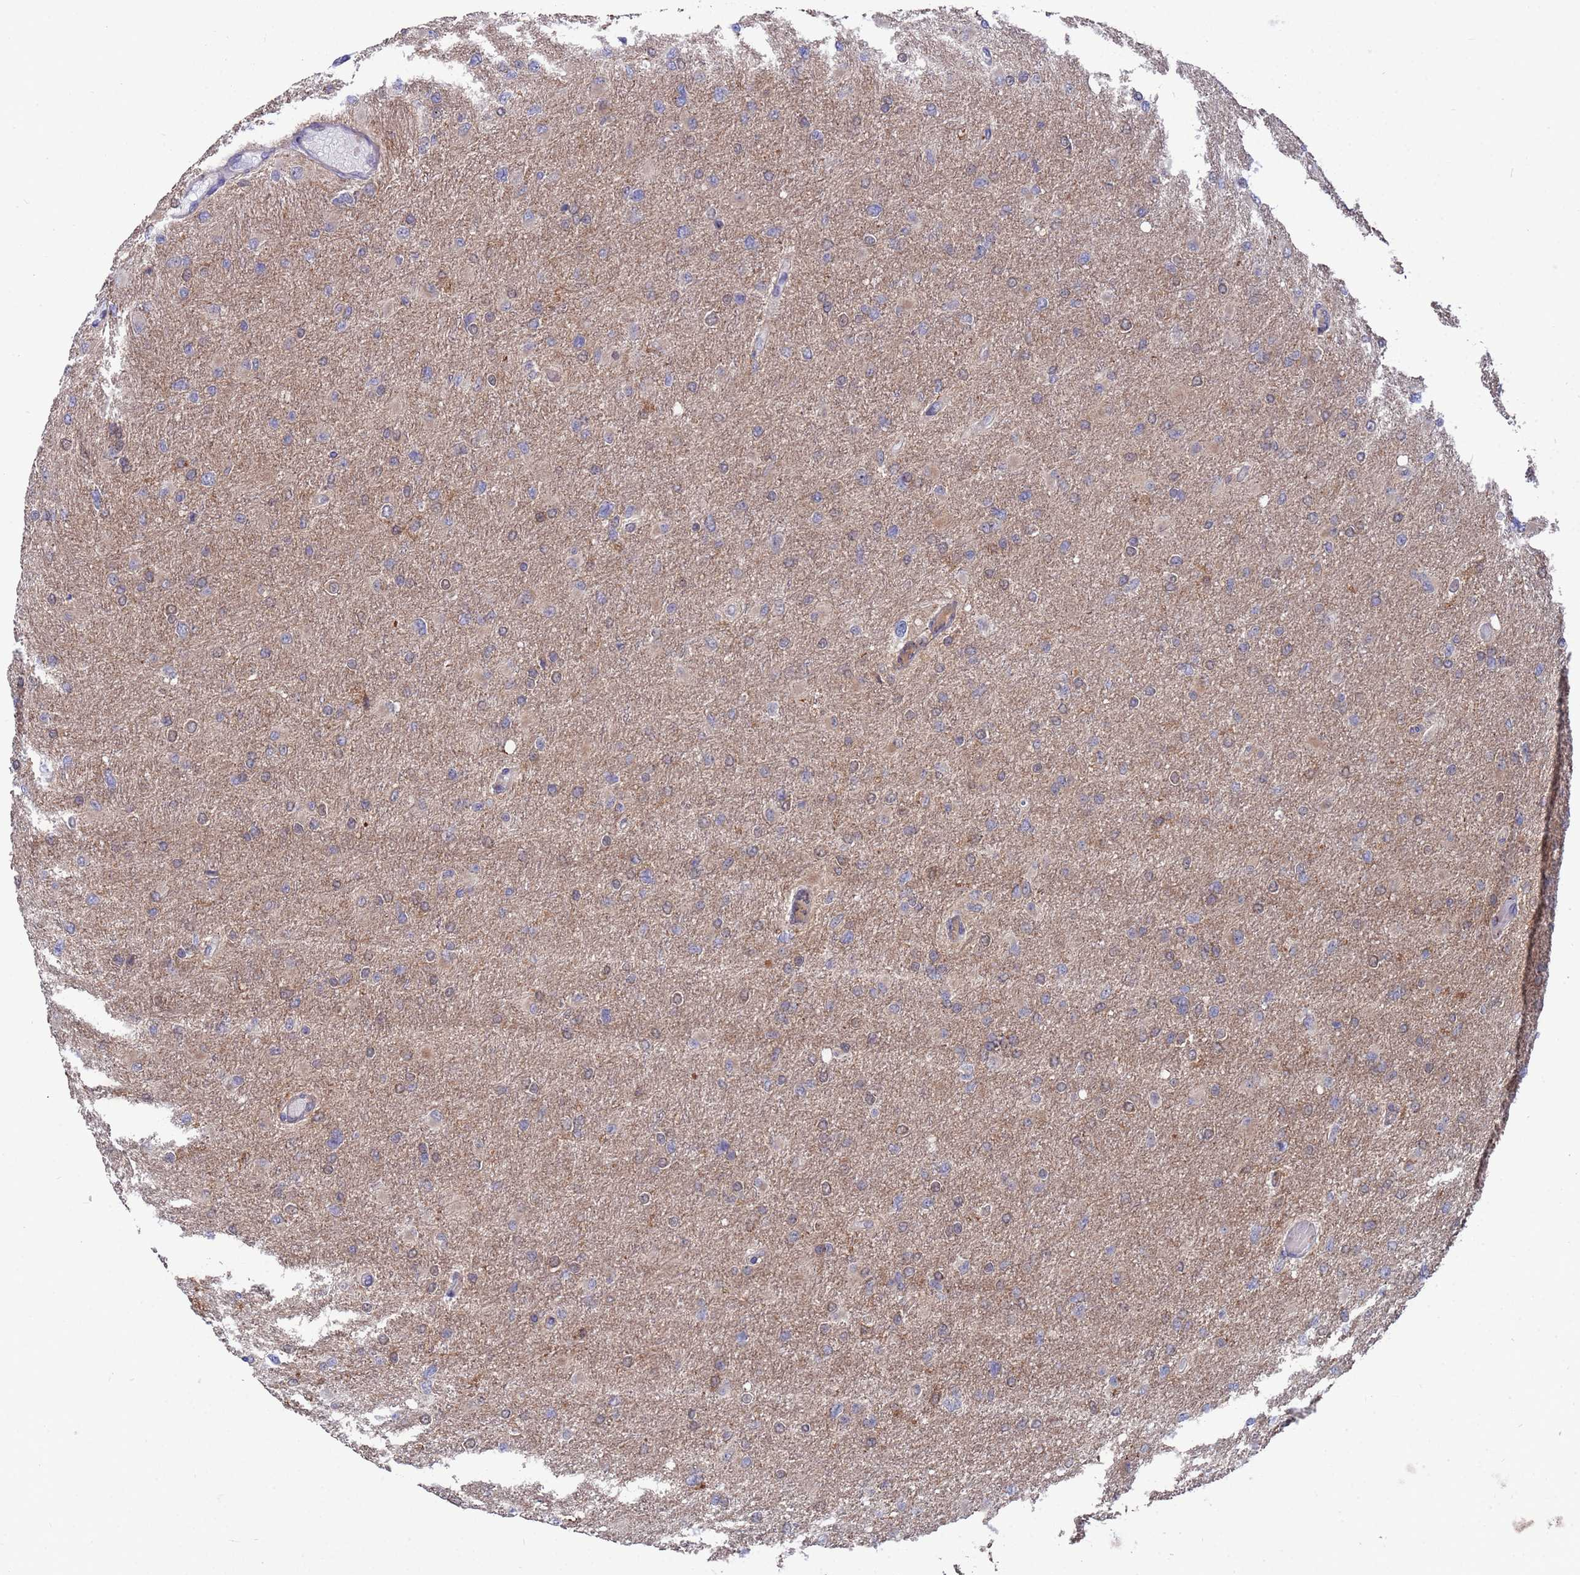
{"staining": {"intensity": "negative", "quantity": "none", "location": "none"}, "tissue": "glioma", "cell_type": "Tumor cells", "image_type": "cancer", "snomed": [{"axis": "morphology", "description": "Glioma, malignant, High grade"}, {"axis": "topography", "description": "Cerebral cortex"}], "caption": "Glioma stained for a protein using IHC displays no positivity tumor cells.", "gene": "TMBIM6", "patient": {"sex": "female", "age": 36}}